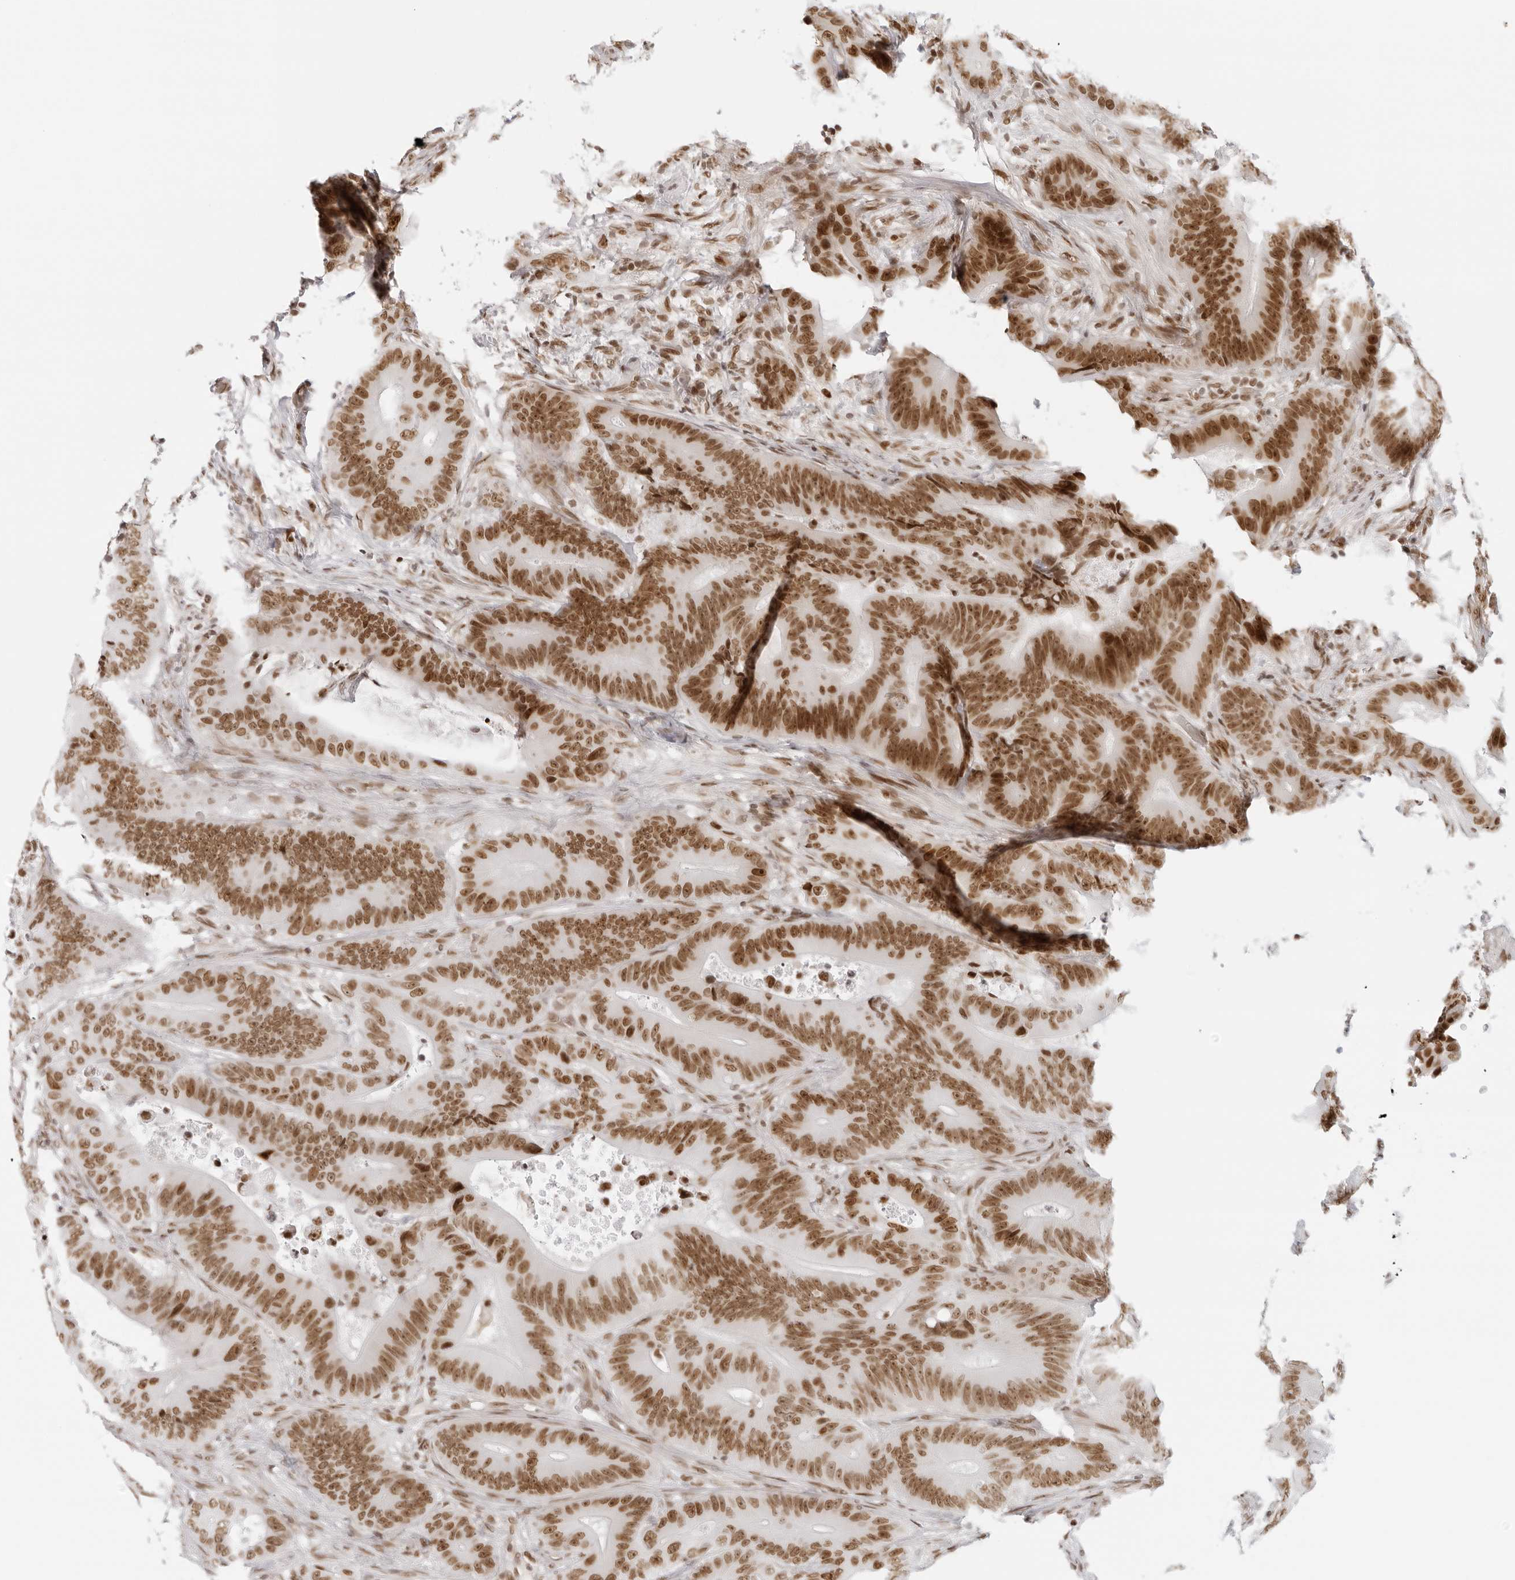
{"staining": {"intensity": "moderate", "quantity": ">75%", "location": "nuclear"}, "tissue": "colorectal cancer", "cell_type": "Tumor cells", "image_type": "cancer", "snomed": [{"axis": "morphology", "description": "Adenocarcinoma, NOS"}, {"axis": "topography", "description": "Colon"}], "caption": "Moderate nuclear staining is present in about >75% of tumor cells in colorectal adenocarcinoma. The staining was performed using DAB (3,3'-diaminobenzidine) to visualize the protein expression in brown, while the nuclei were stained in blue with hematoxylin (Magnification: 20x).", "gene": "RCC1", "patient": {"sex": "male", "age": 83}}